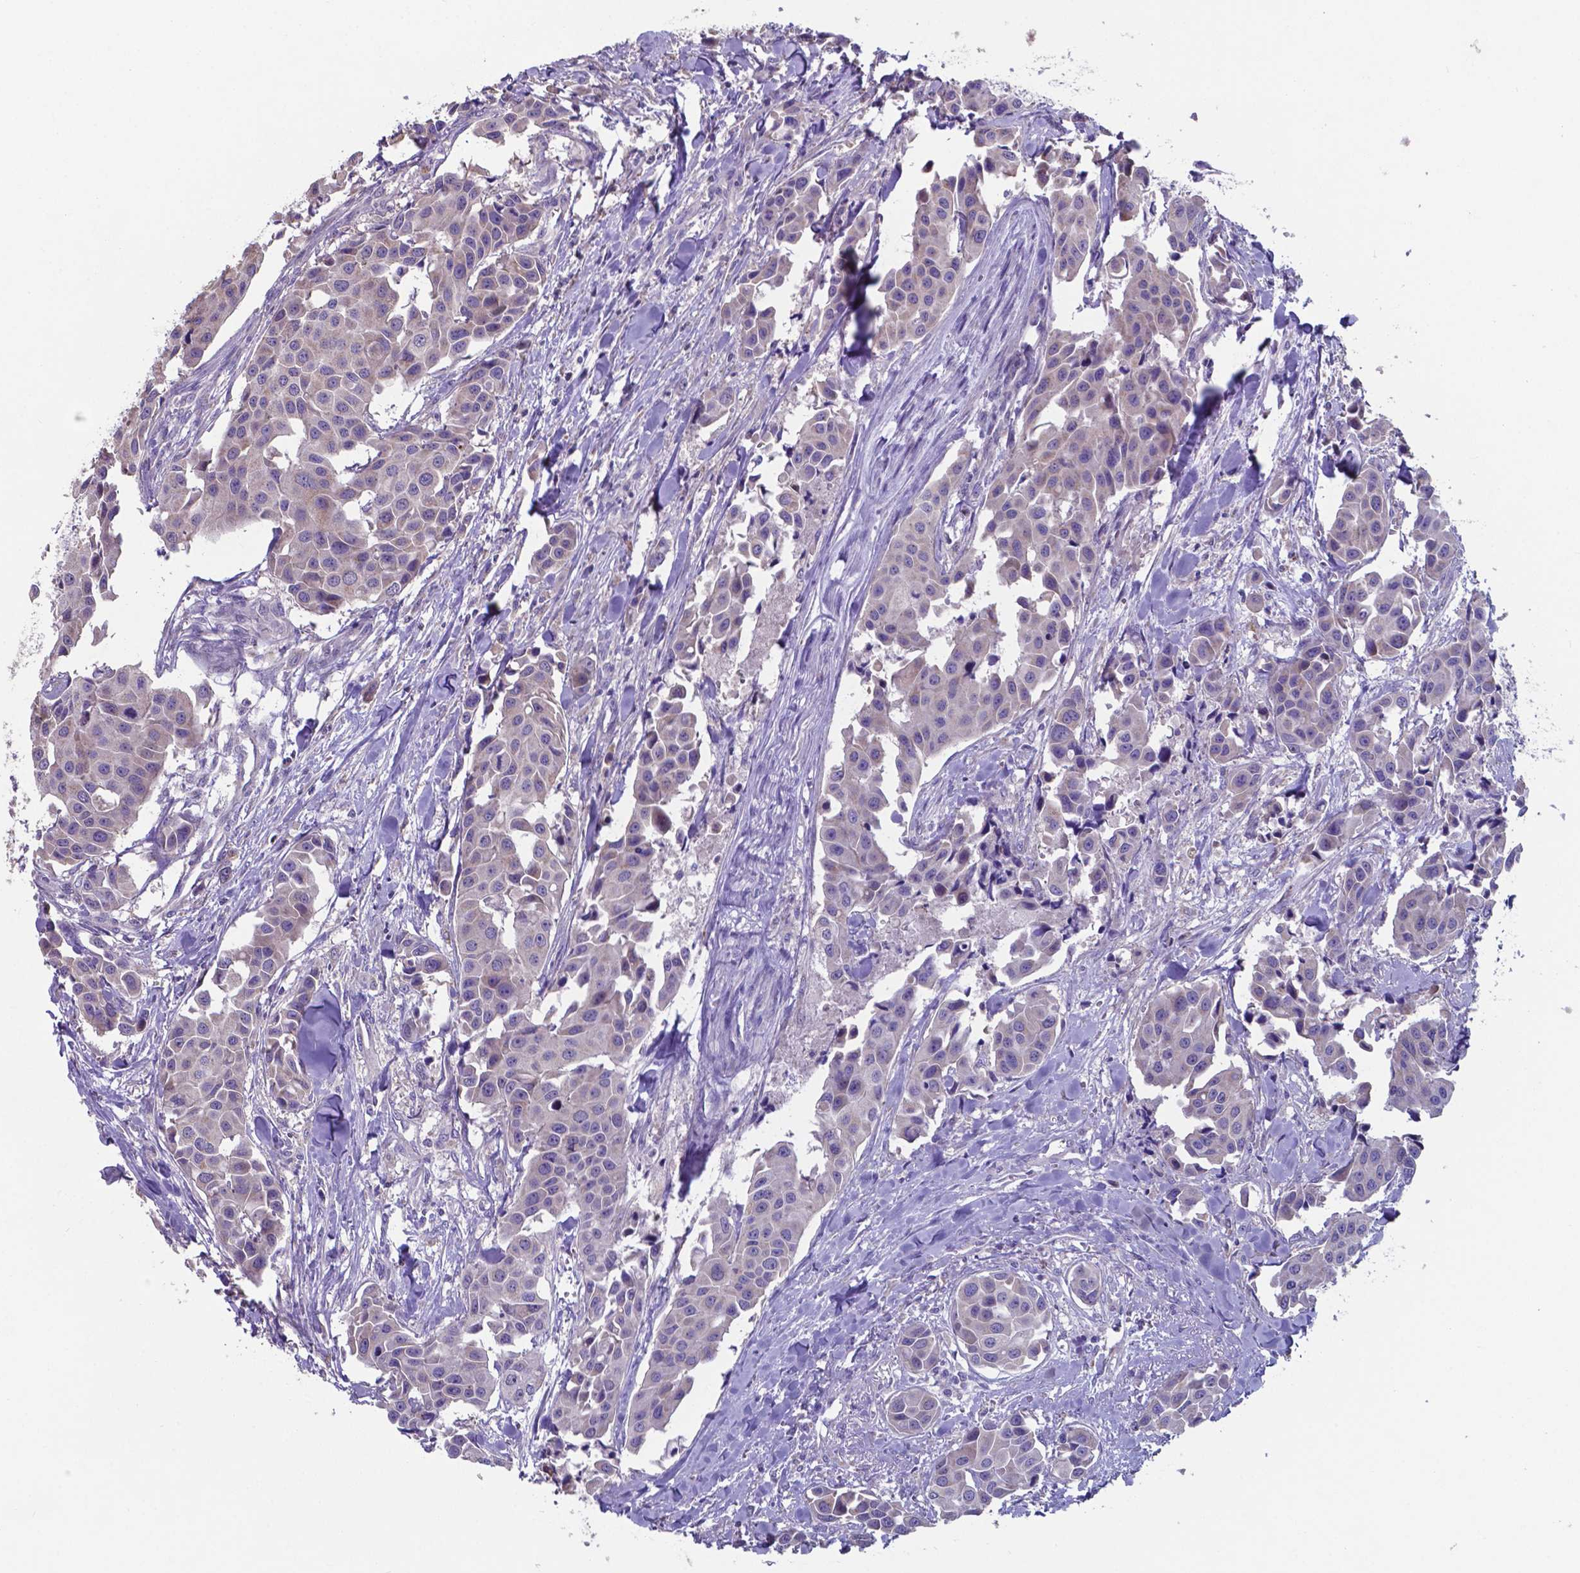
{"staining": {"intensity": "negative", "quantity": "none", "location": "none"}, "tissue": "head and neck cancer", "cell_type": "Tumor cells", "image_type": "cancer", "snomed": [{"axis": "morphology", "description": "Adenocarcinoma, NOS"}, {"axis": "topography", "description": "Head-Neck"}], "caption": "Immunohistochemistry of human head and neck adenocarcinoma demonstrates no staining in tumor cells.", "gene": "TYRO3", "patient": {"sex": "male", "age": 76}}